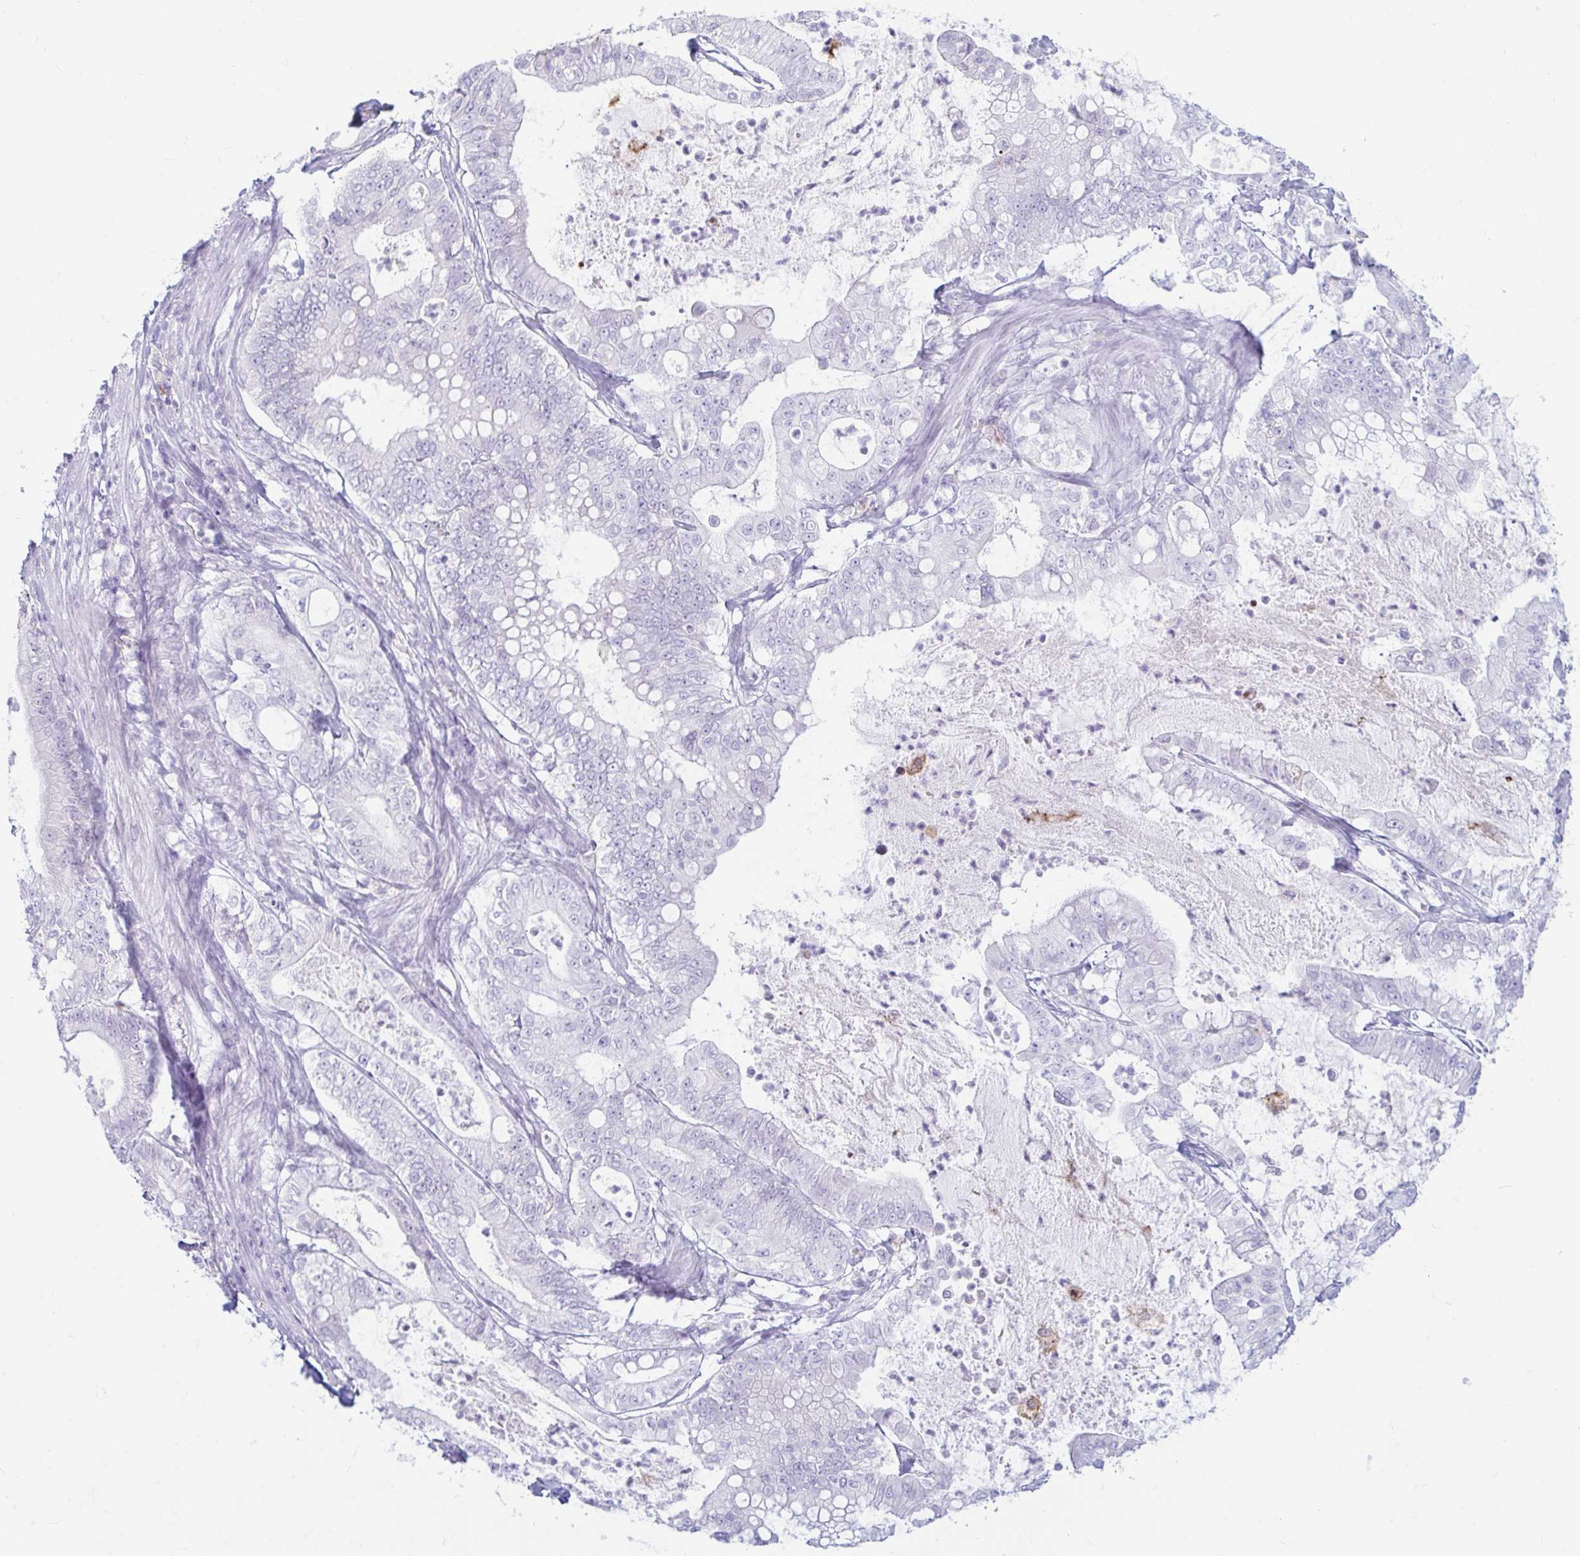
{"staining": {"intensity": "negative", "quantity": "none", "location": "none"}, "tissue": "pancreatic cancer", "cell_type": "Tumor cells", "image_type": "cancer", "snomed": [{"axis": "morphology", "description": "Adenocarcinoma, NOS"}, {"axis": "topography", "description": "Pancreas"}], "caption": "Tumor cells show no significant protein staining in pancreatic cancer (adenocarcinoma). Nuclei are stained in blue.", "gene": "ERICH6", "patient": {"sex": "male", "age": 71}}